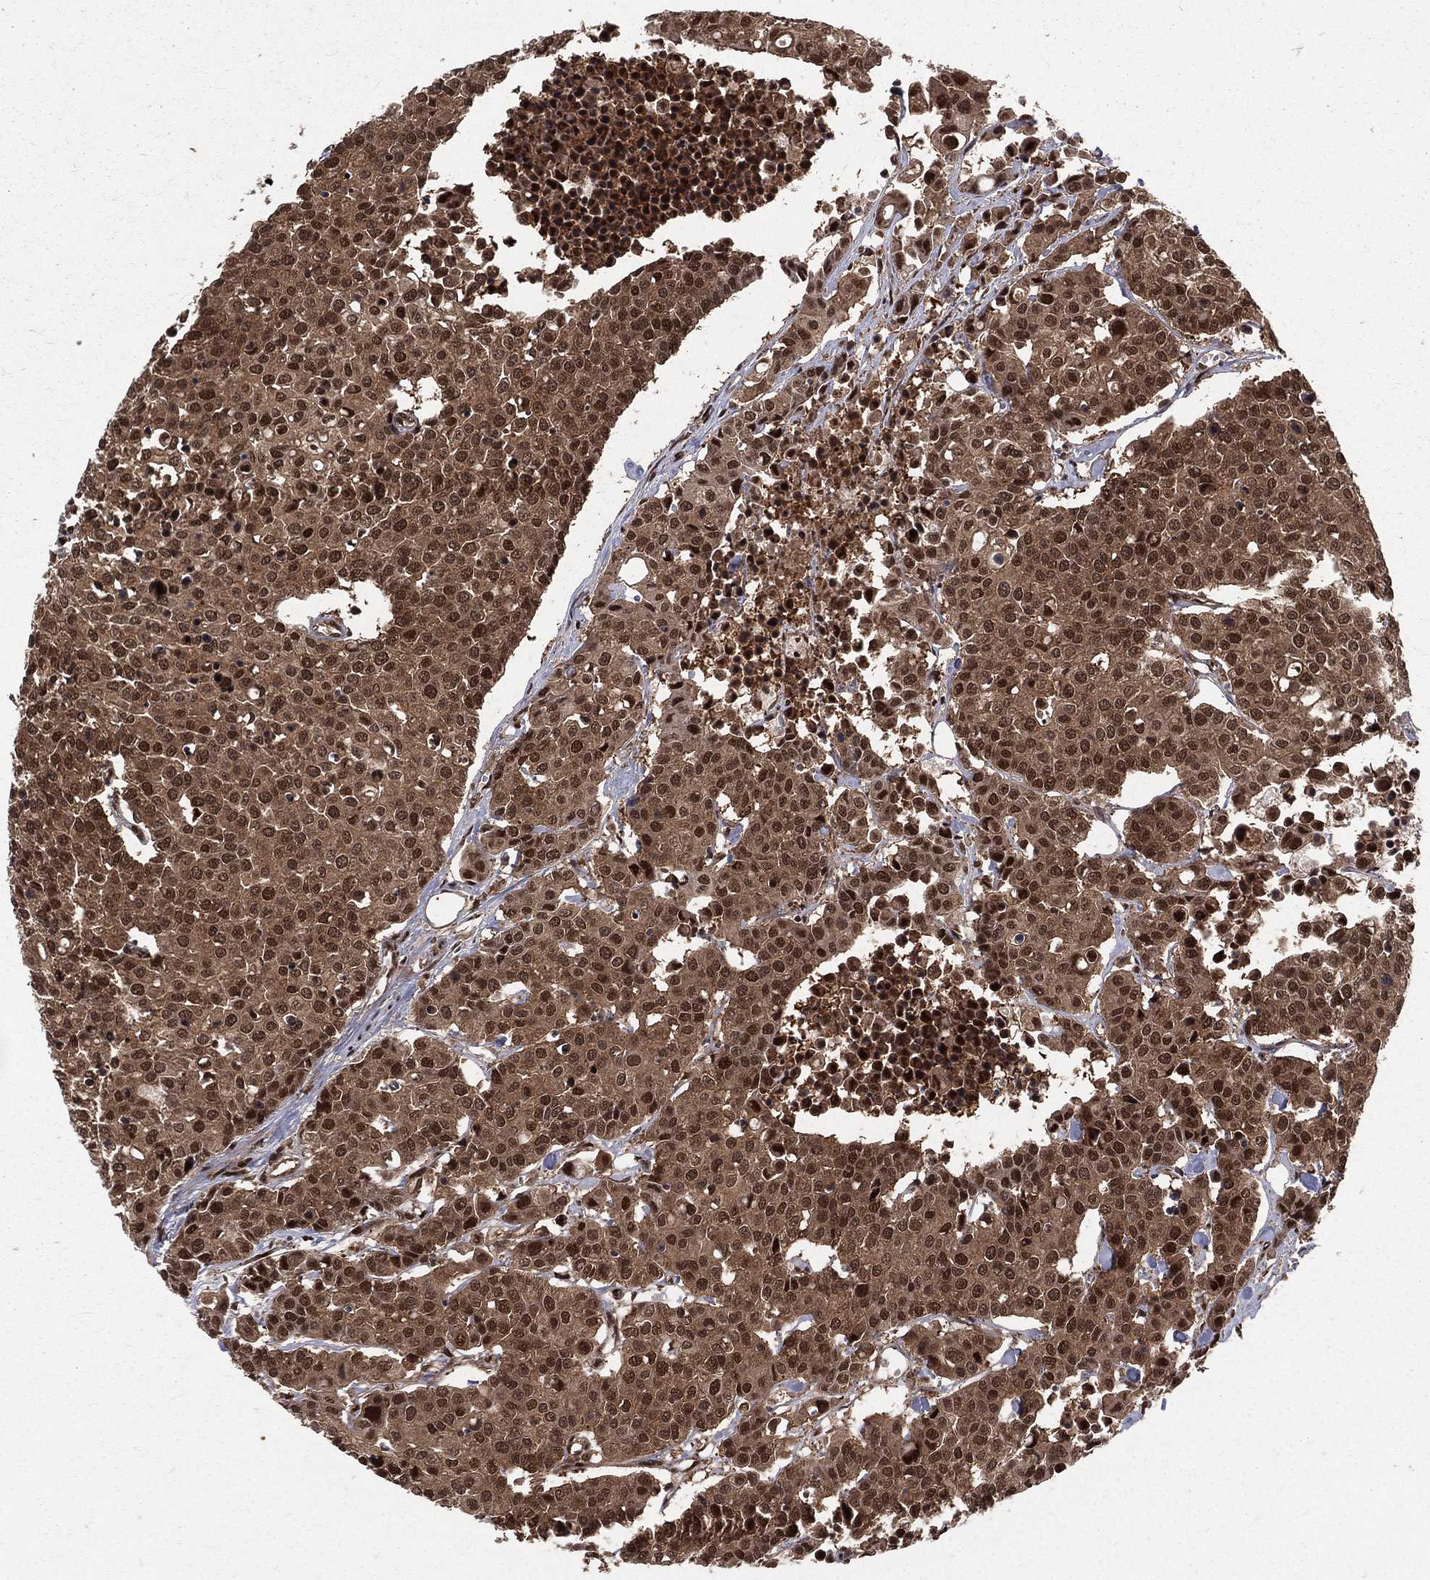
{"staining": {"intensity": "moderate", "quantity": ">75%", "location": "cytoplasmic/membranous,nuclear"}, "tissue": "carcinoid", "cell_type": "Tumor cells", "image_type": "cancer", "snomed": [{"axis": "morphology", "description": "Carcinoid, malignant, NOS"}, {"axis": "topography", "description": "Colon"}], "caption": "Immunohistochemical staining of carcinoid reveals medium levels of moderate cytoplasmic/membranous and nuclear positivity in approximately >75% of tumor cells.", "gene": "COPS4", "patient": {"sex": "male", "age": 81}}